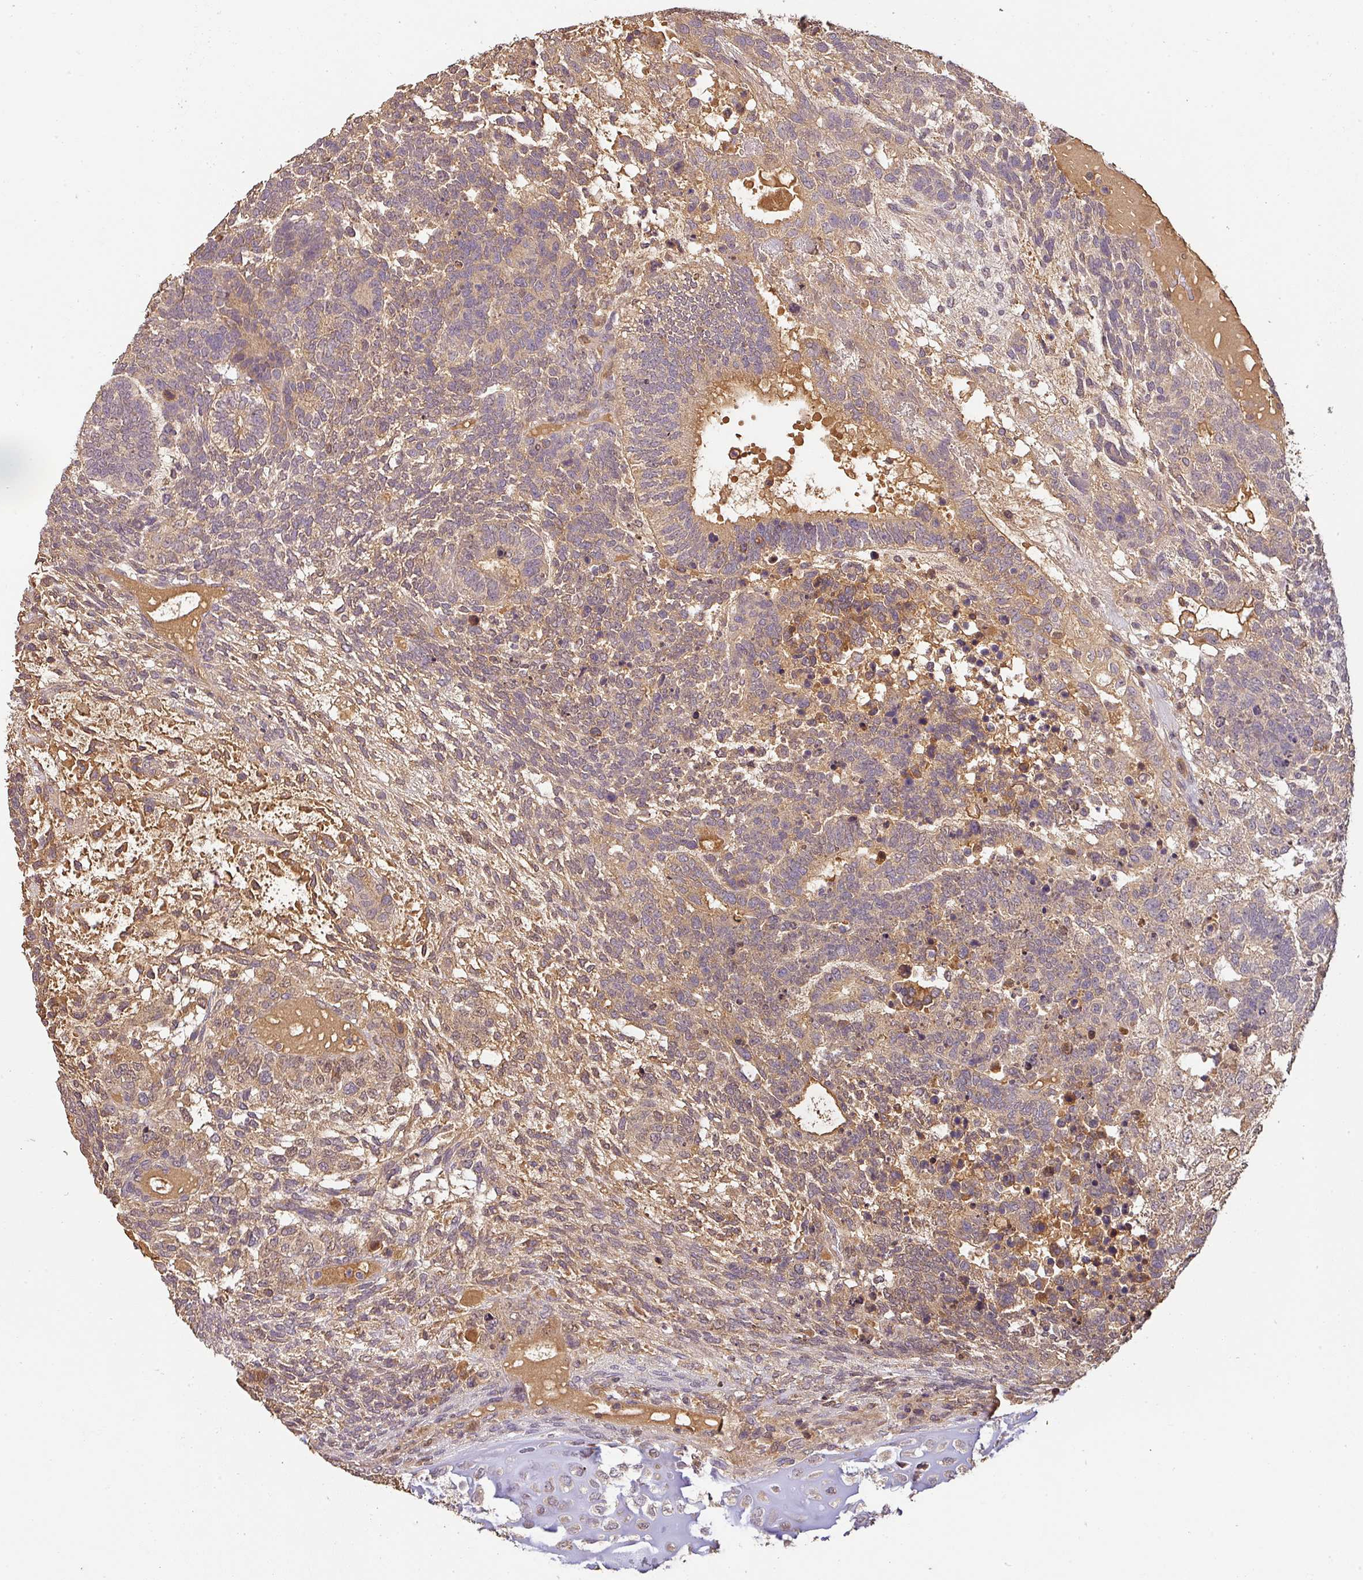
{"staining": {"intensity": "moderate", "quantity": "25%-75%", "location": "cytoplasmic/membranous"}, "tissue": "testis cancer", "cell_type": "Tumor cells", "image_type": "cancer", "snomed": [{"axis": "morphology", "description": "Carcinoma, Embryonal, NOS"}, {"axis": "topography", "description": "Testis"}], "caption": "Embryonal carcinoma (testis) was stained to show a protein in brown. There is medium levels of moderate cytoplasmic/membranous staining in about 25%-75% of tumor cells. Using DAB (brown) and hematoxylin (blue) stains, captured at high magnification using brightfield microscopy.", "gene": "BPIFB3", "patient": {"sex": "male", "age": 23}}